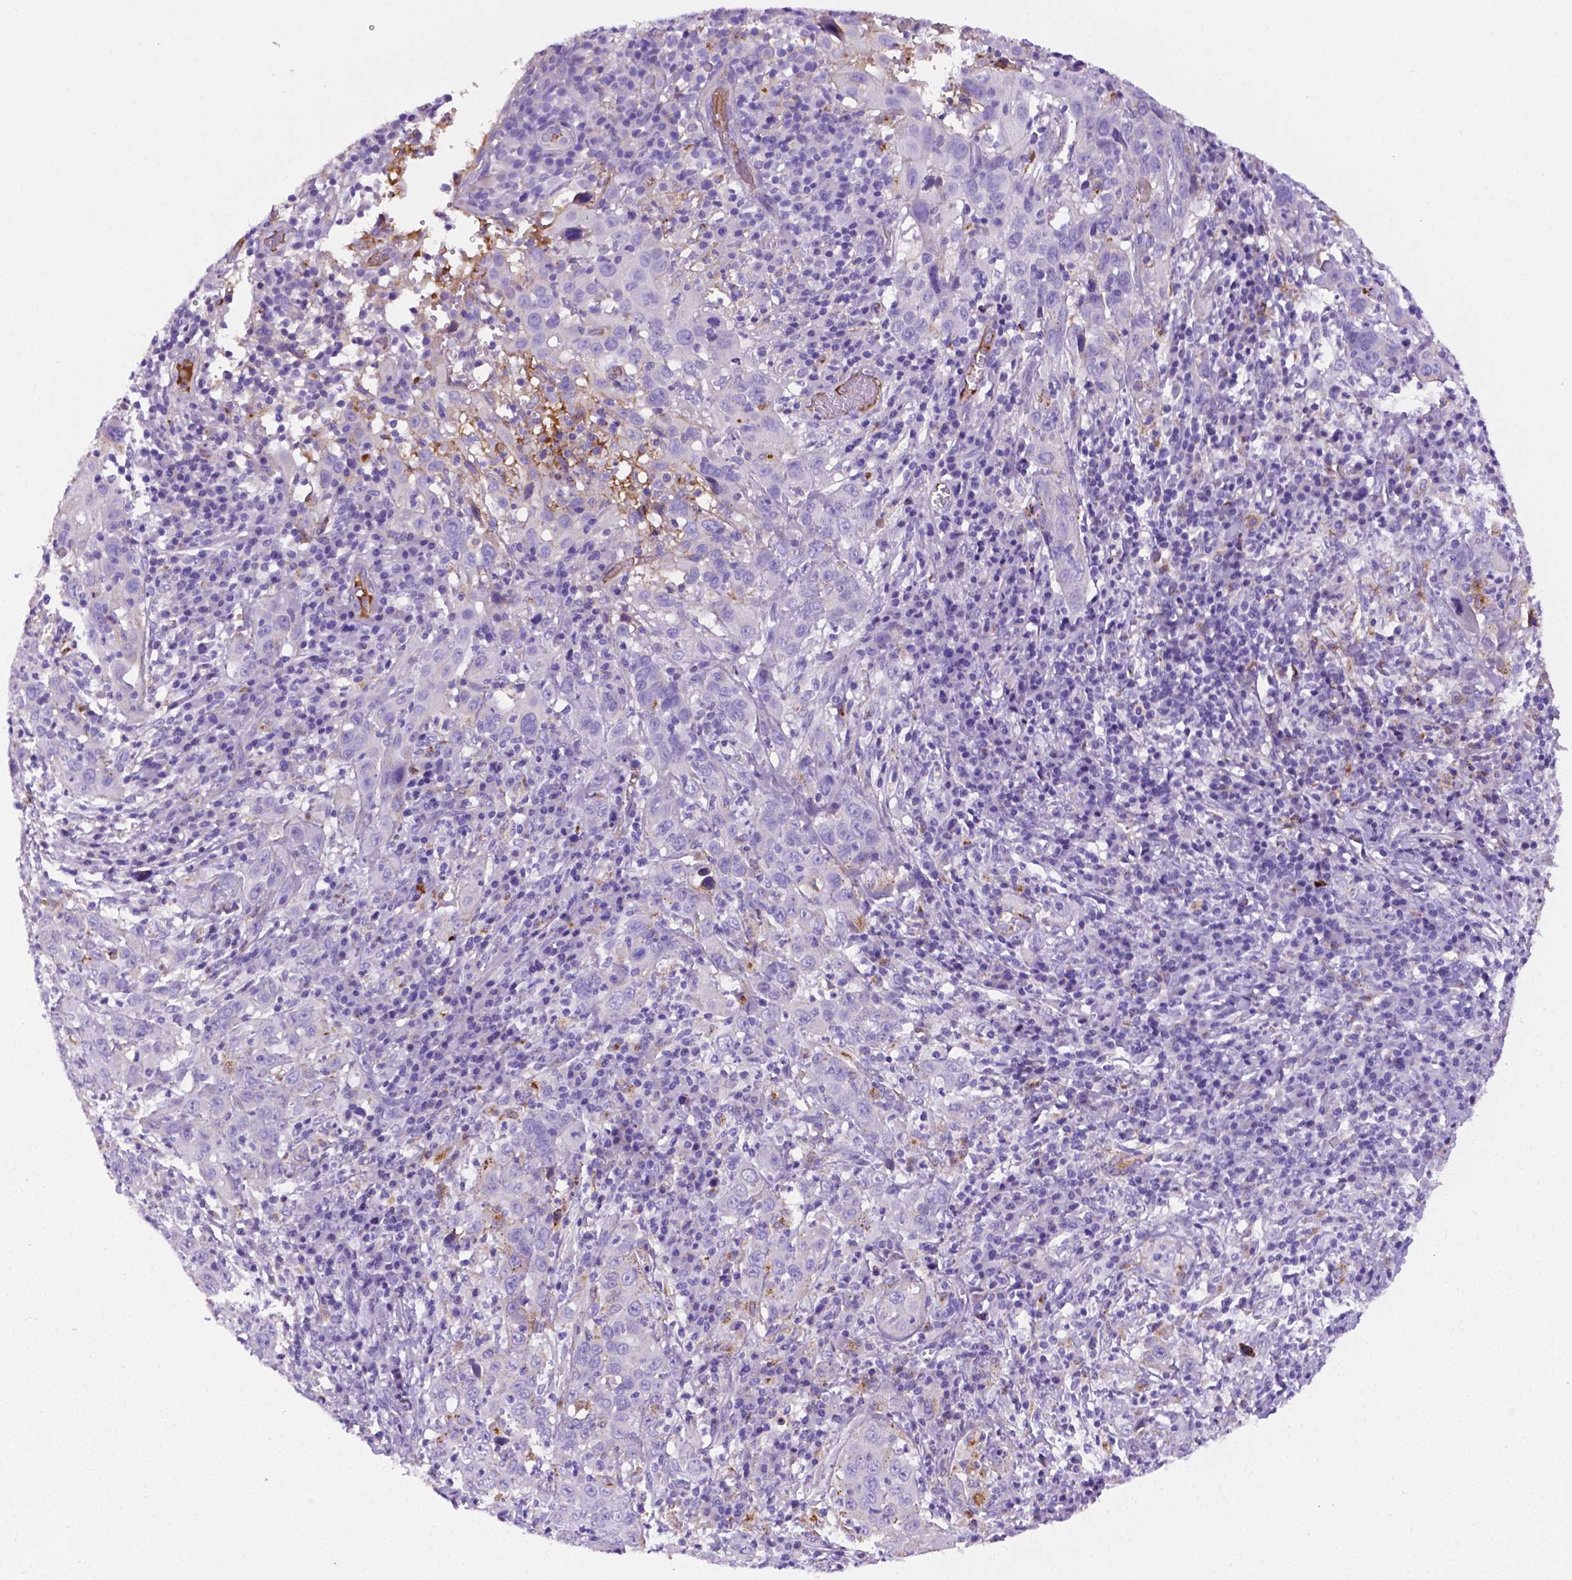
{"staining": {"intensity": "negative", "quantity": "none", "location": "none"}, "tissue": "cervical cancer", "cell_type": "Tumor cells", "image_type": "cancer", "snomed": [{"axis": "morphology", "description": "Squamous cell carcinoma, NOS"}, {"axis": "topography", "description": "Cervix"}], "caption": "An immunohistochemistry photomicrograph of cervical cancer is shown. There is no staining in tumor cells of cervical cancer. (Brightfield microscopy of DAB IHC at high magnification).", "gene": "APOE", "patient": {"sex": "female", "age": 46}}